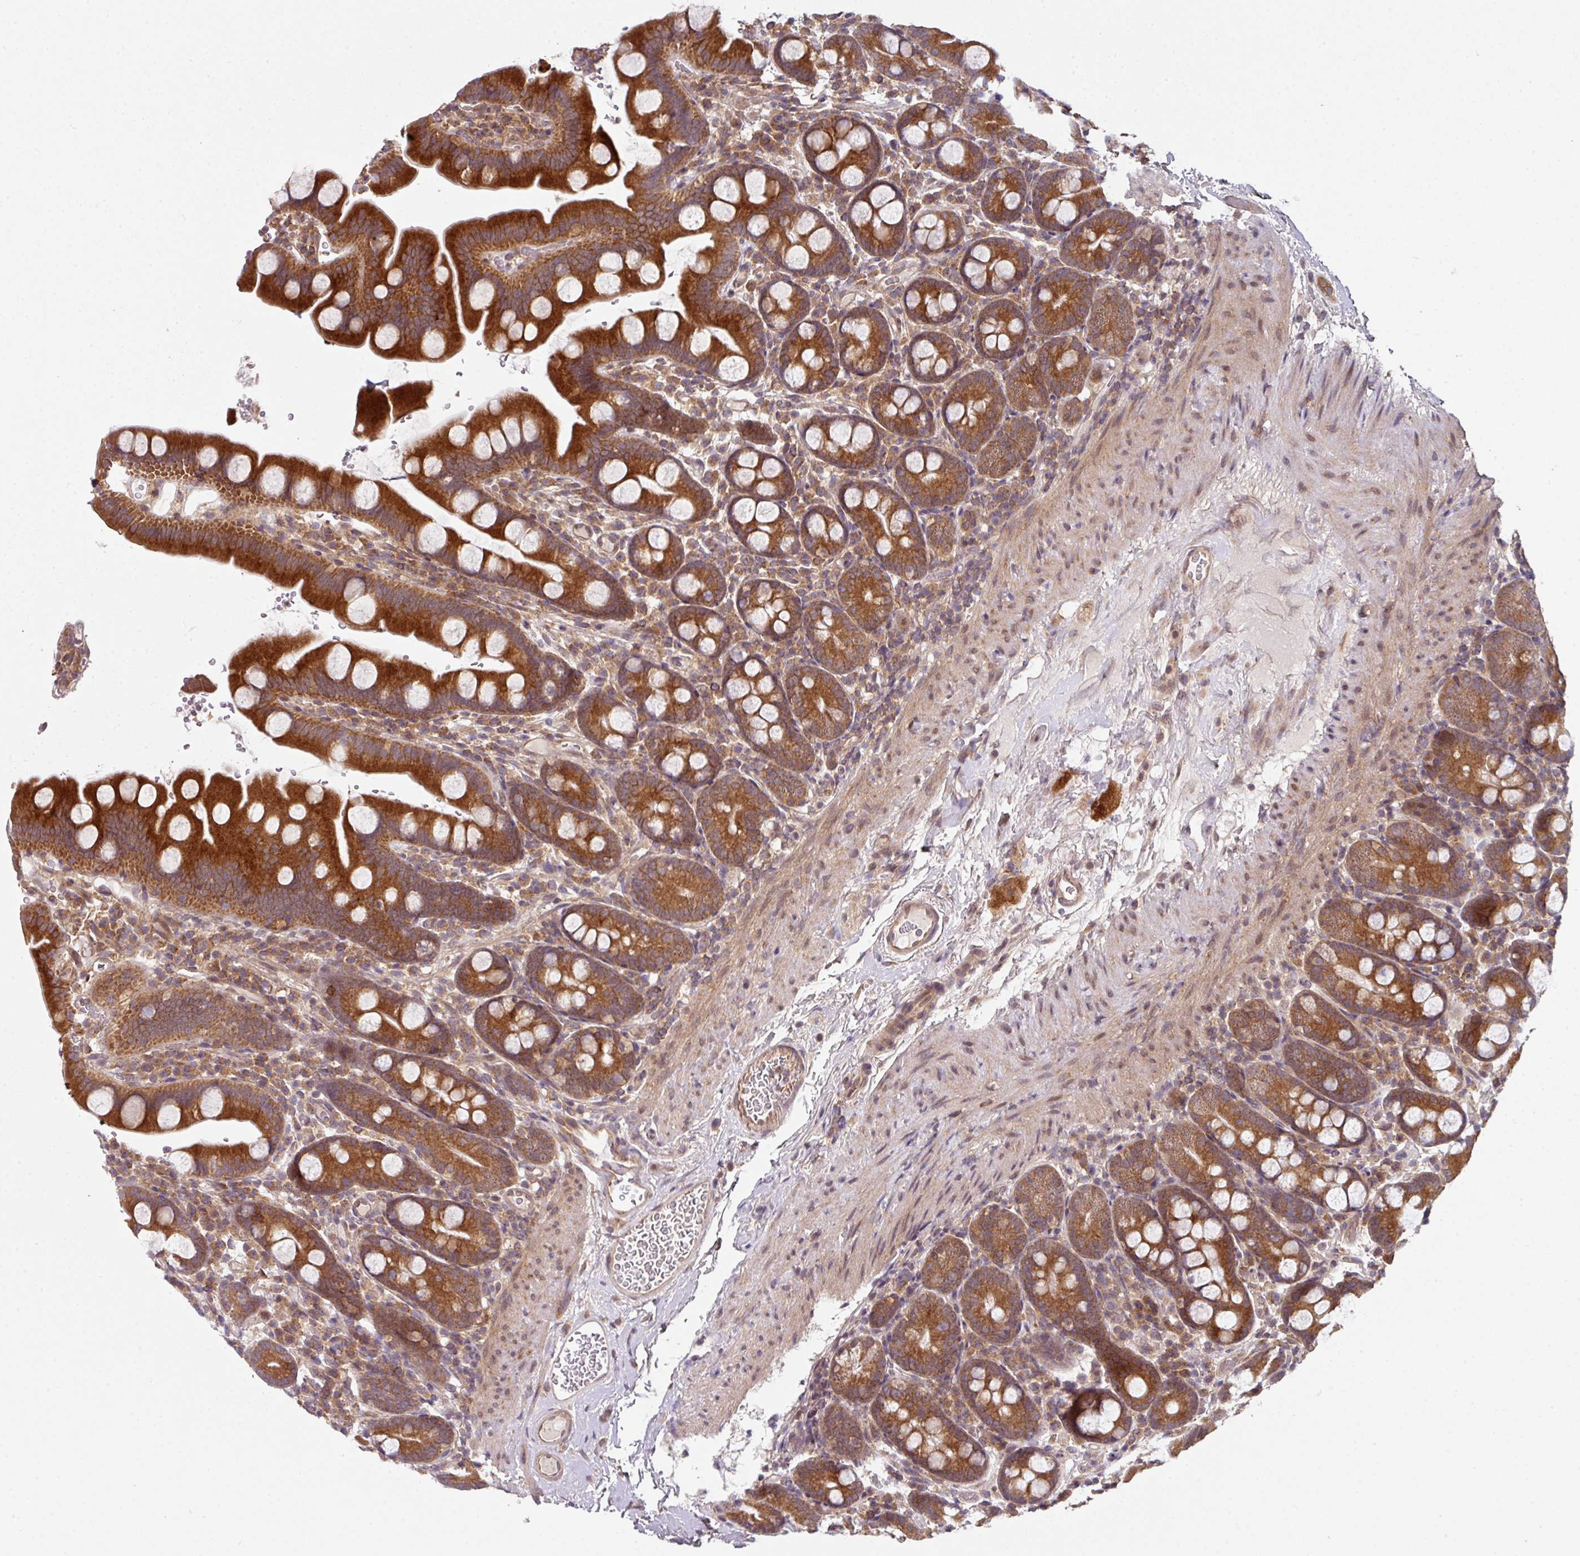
{"staining": {"intensity": "strong", "quantity": ">75%", "location": "cytoplasmic/membranous"}, "tissue": "small intestine", "cell_type": "Glandular cells", "image_type": "normal", "snomed": [{"axis": "morphology", "description": "Normal tissue, NOS"}, {"axis": "topography", "description": "Small intestine"}], "caption": "A high amount of strong cytoplasmic/membranous staining is identified in approximately >75% of glandular cells in benign small intestine. The staining was performed using DAB (3,3'-diaminobenzidine) to visualize the protein expression in brown, while the nuclei were stained in blue with hematoxylin (Magnification: 20x).", "gene": "CAMLG", "patient": {"sex": "female", "age": 68}}